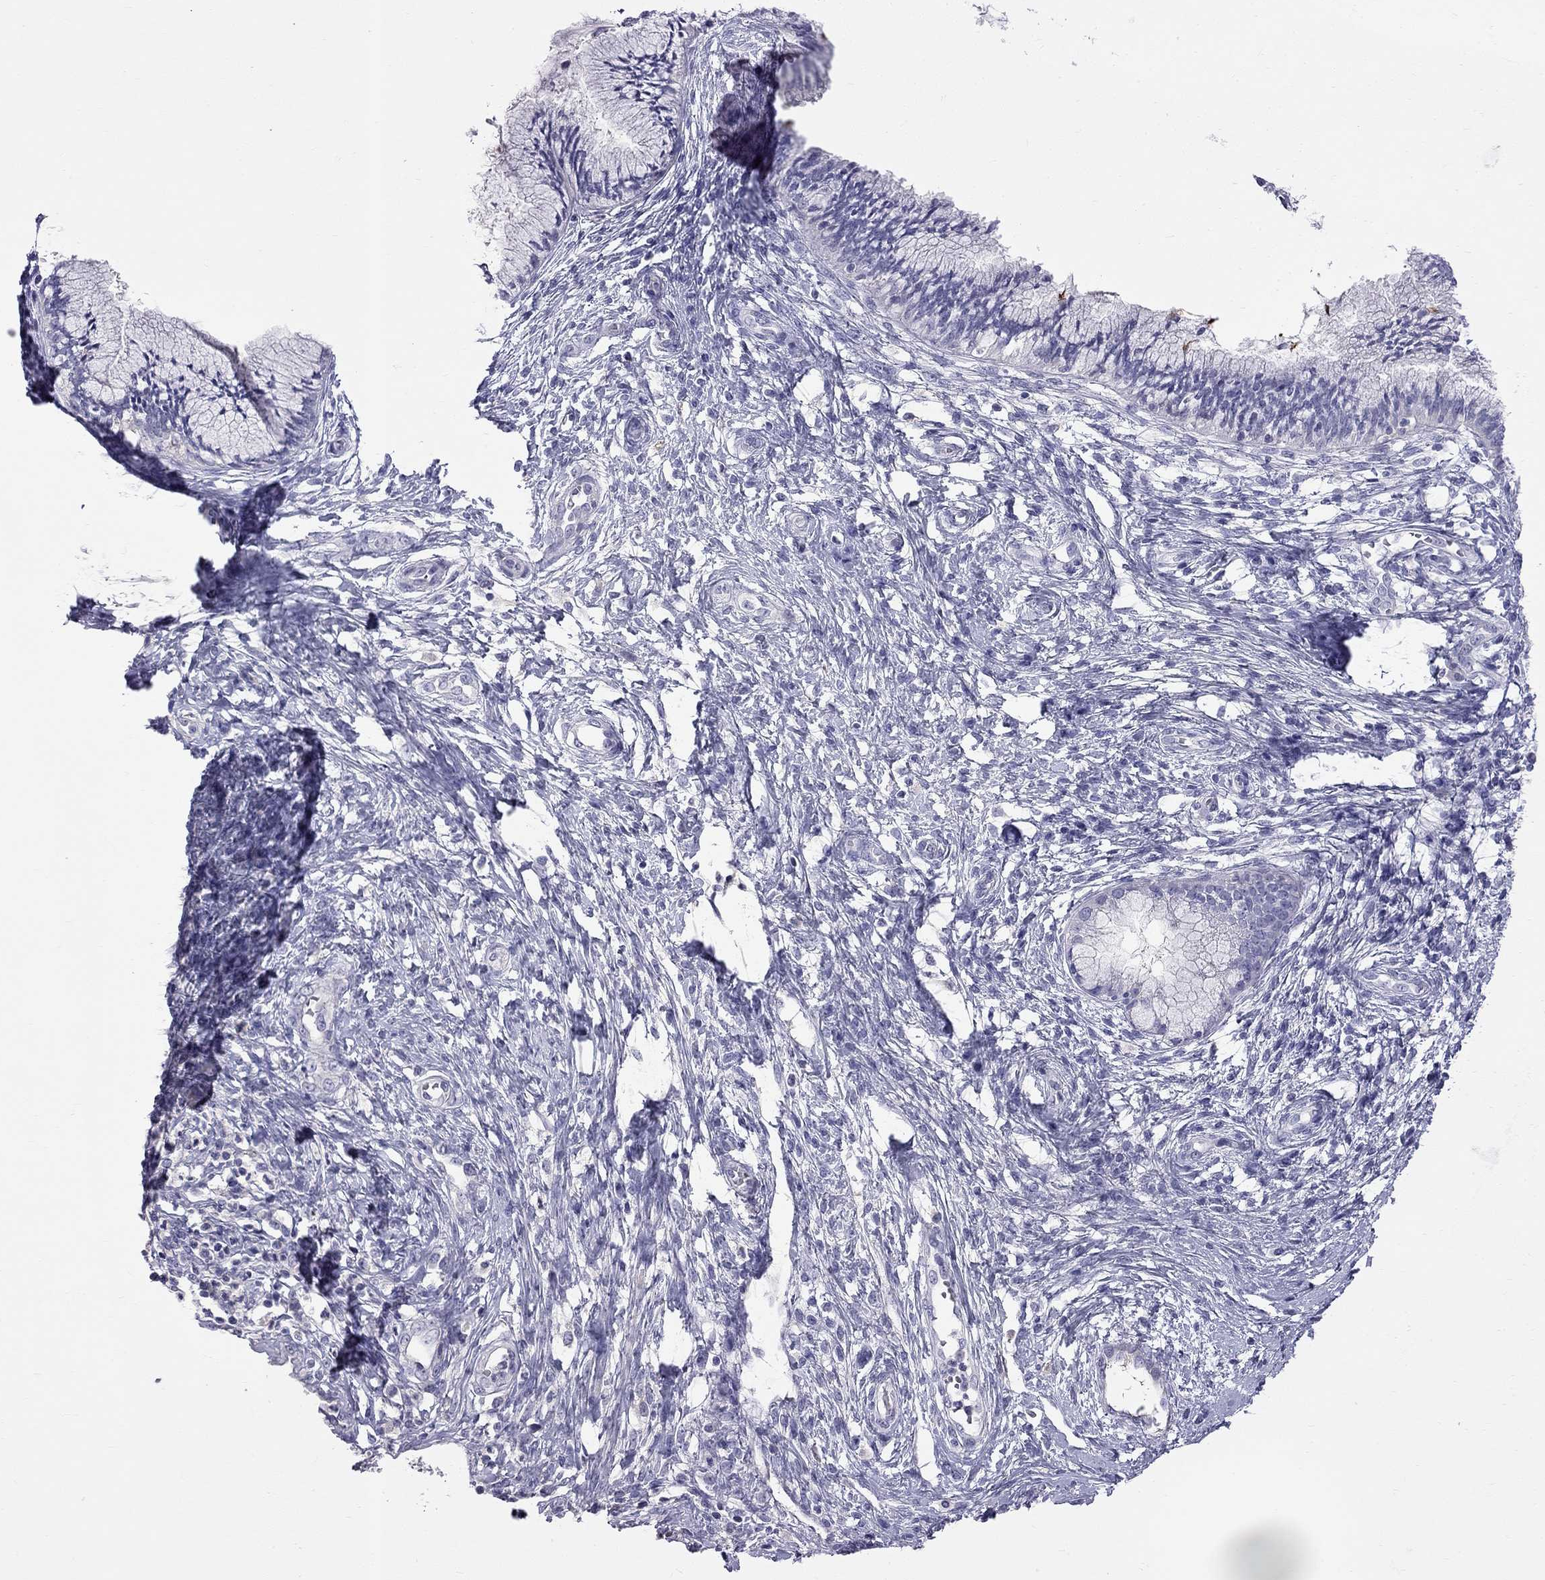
{"staining": {"intensity": "negative", "quantity": "none", "location": "none"}, "tissue": "cervical cancer", "cell_type": "Tumor cells", "image_type": "cancer", "snomed": [{"axis": "morphology", "description": "Normal tissue, NOS"}, {"axis": "morphology", "description": "Squamous cell carcinoma, NOS"}, {"axis": "topography", "description": "Cervix"}], "caption": "Immunohistochemistry (IHC) image of neoplastic tissue: human cervical cancer stained with DAB (3,3'-diaminobenzidine) reveals no significant protein expression in tumor cells.", "gene": "CFAP91", "patient": {"sex": "female", "age": 39}}